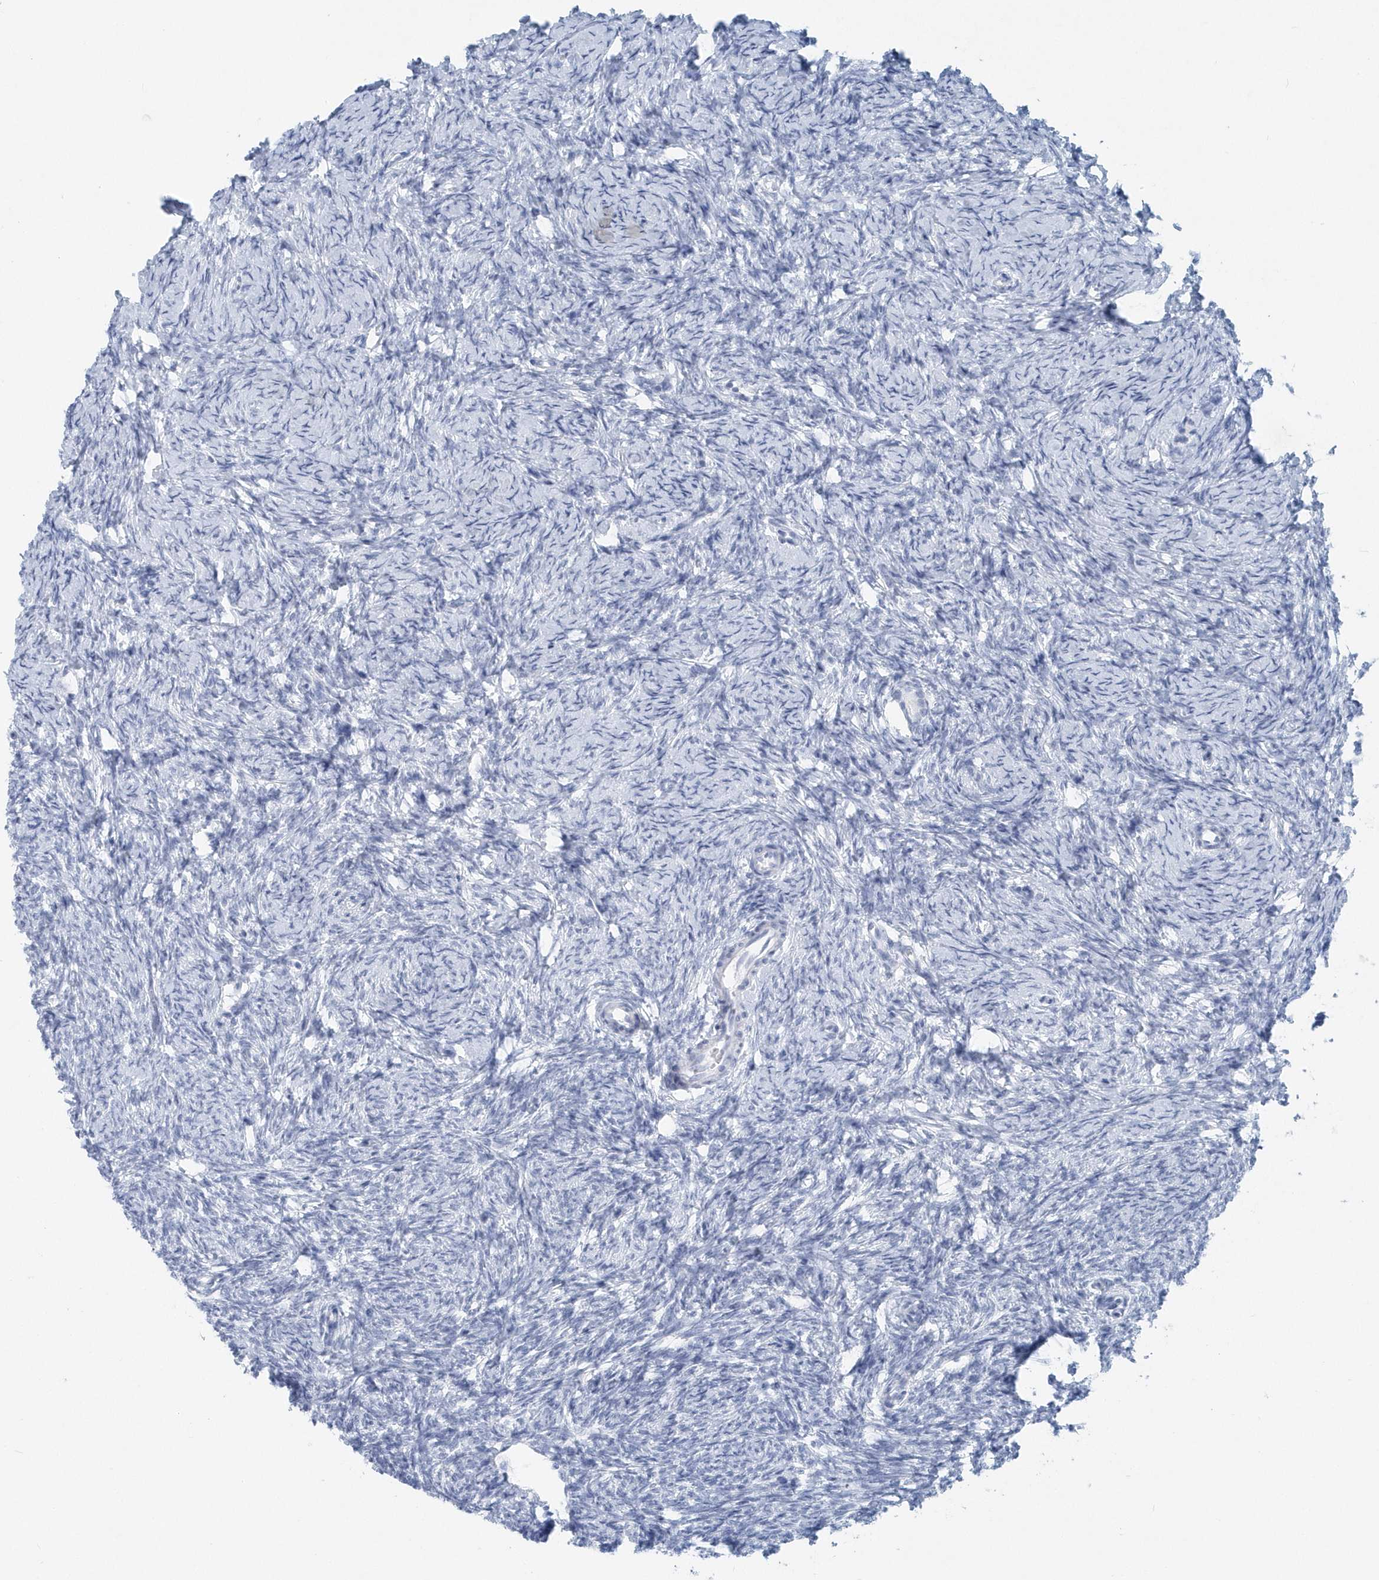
{"staining": {"intensity": "negative", "quantity": "none", "location": "none"}, "tissue": "ovary", "cell_type": "Follicle cells", "image_type": "normal", "snomed": [{"axis": "morphology", "description": "Normal tissue, NOS"}, {"axis": "morphology", "description": "Cyst, NOS"}, {"axis": "topography", "description": "Ovary"}], "caption": "A high-resolution photomicrograph shows immunohistochemistry (IHC) staining of unremarkable ovary, which exhibits no significant expression in follicle cells. (DAB (3,3'-diaminobenzidine) IHC visualized using brightfield microscopy, high magnification).", "gene": "PTPRO", "patient": {"sex": "female", "age": 33}}